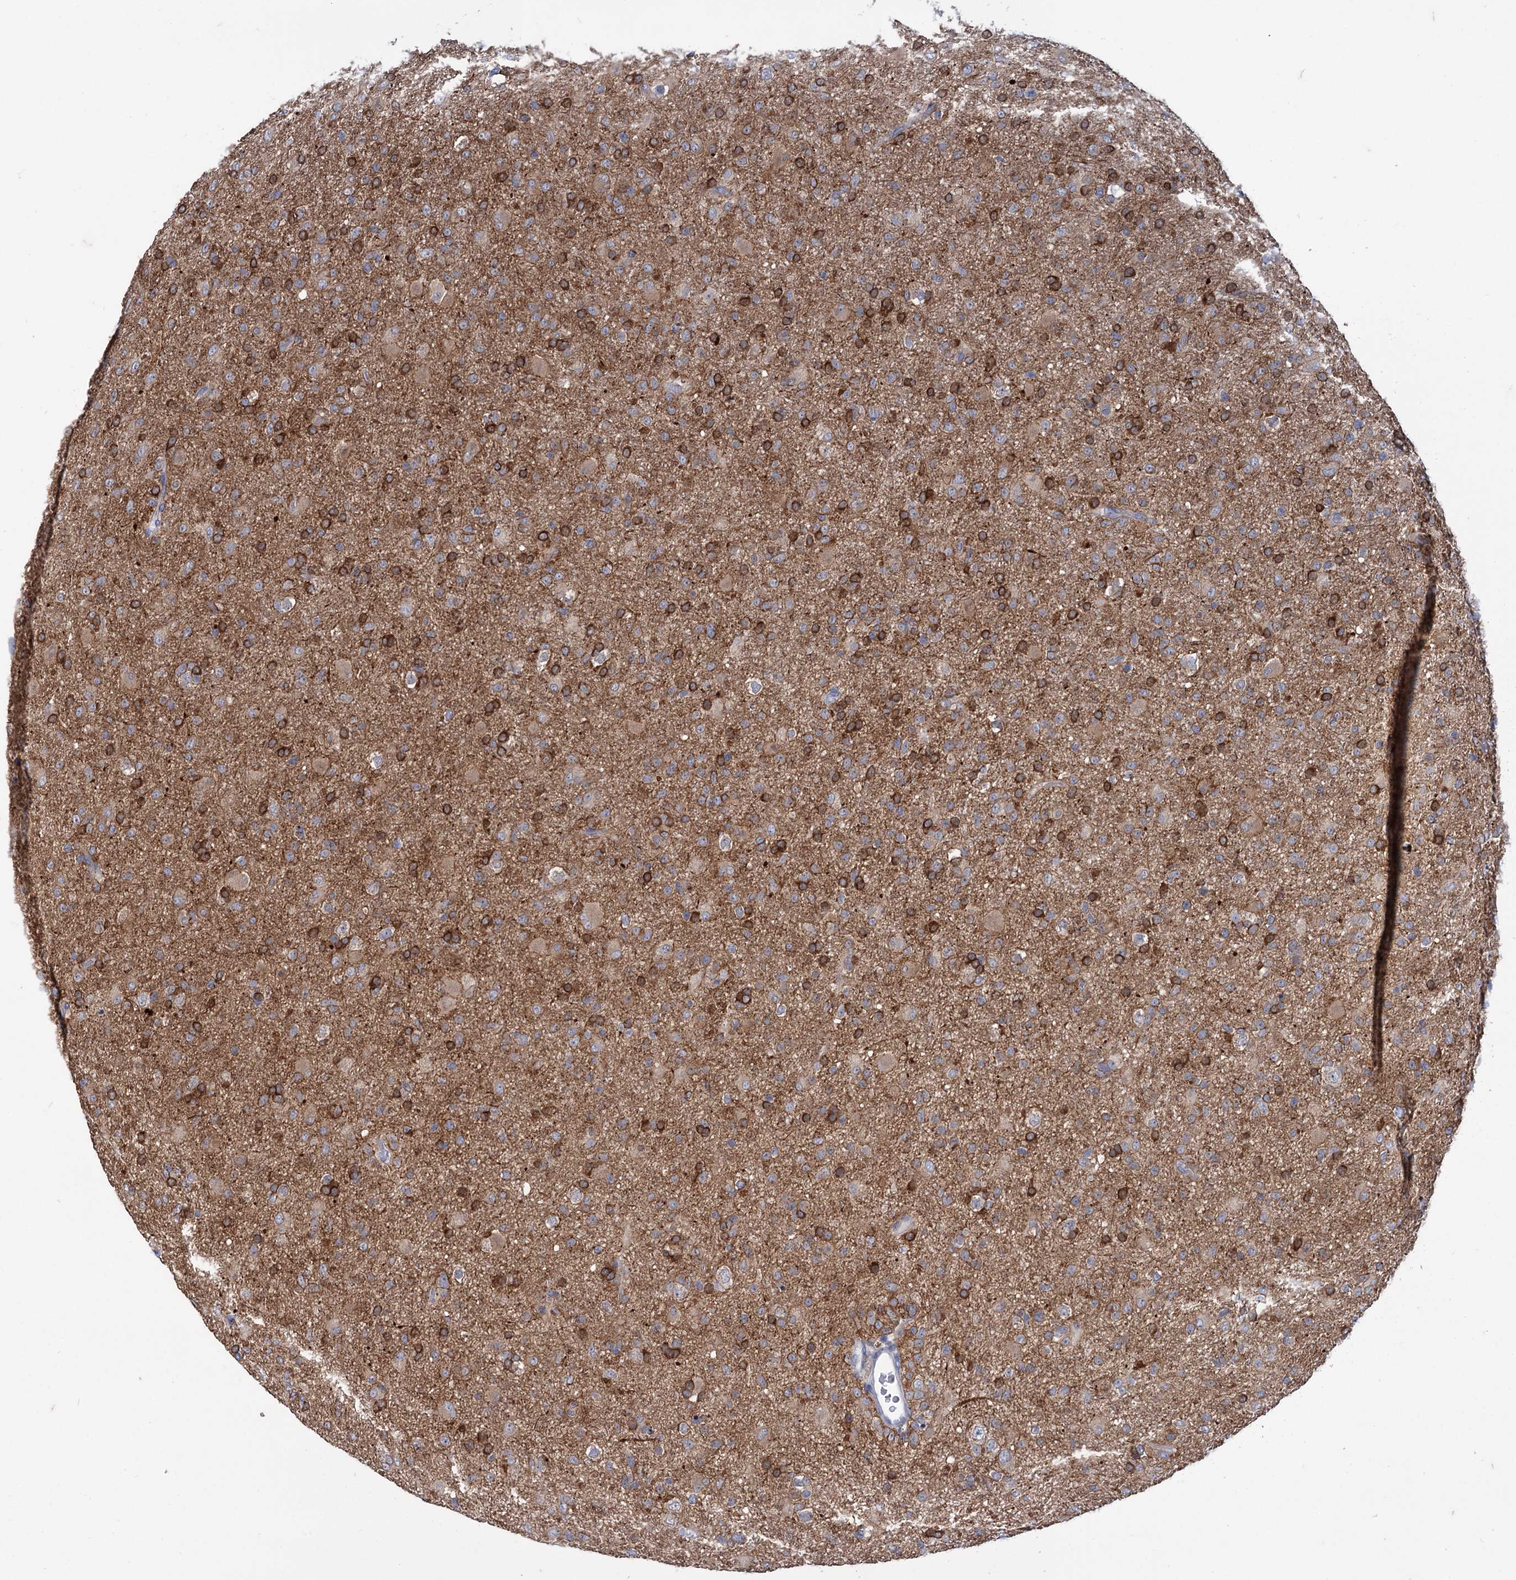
{"staining": {"intensity": "strong", "quantity": "25%-75%", "location": "cytoplasmic/membranous"}, "tissue": "glioma", "cell_type": "Tumor cells", "image_type": "cancer", "snomed": [{"axis": "morphology", "description": "Glioma, malignant, Low grade"}, {"axis": "topography", "description": "Brain"}], "caption": "IHC micrograph of malignant low-grade glioma stained for a protein (brown), which shows high levels of strong cytoplasmic/membranous staining in about 25%-75% of tumor cells.", "gene": "MID1IP1", "patient": {"sex": "male", "age": 65}}